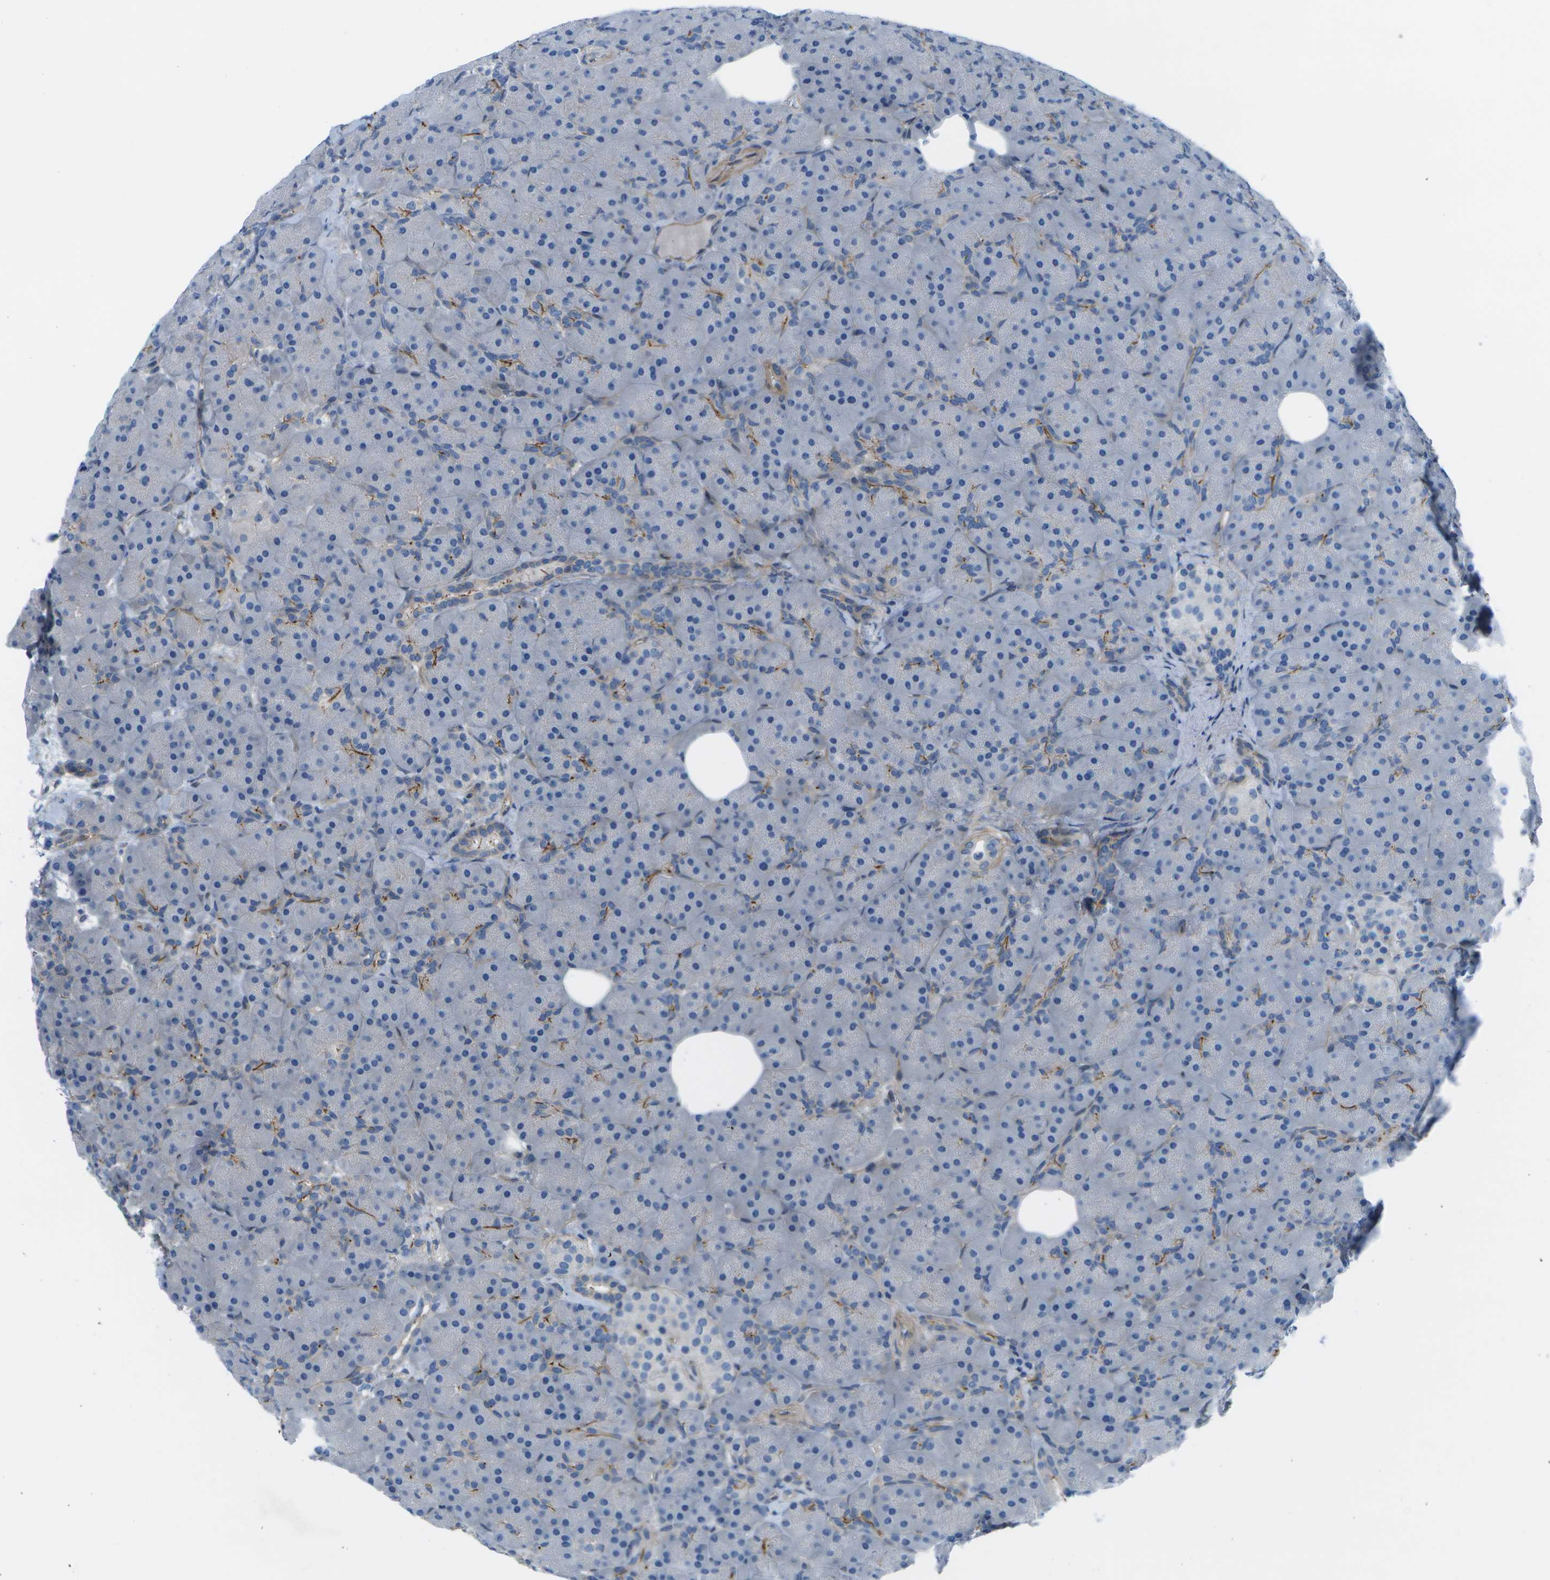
{"staining": {"intensity": "moderate", "quantity": "<25%", "location": "cytoplasmic/membranous"}, "tissue": "pancreas", "cell_type": "Exocrine glandular cells", "image_type": "normal", "snomed": [{"axis": "morphology", "description": "Normal tissue, NOS"}, {"axis": "topography", "description": "Pancreas"}], "caption": "Immunohistochemical staining of normal human pancreas exhibits low levels of moderate cytoplasmic/membranous expression in about <25% of exocrine glandular cells.", "gene": "SORBS3", "patient": {"sex": "male", "age": 66}}